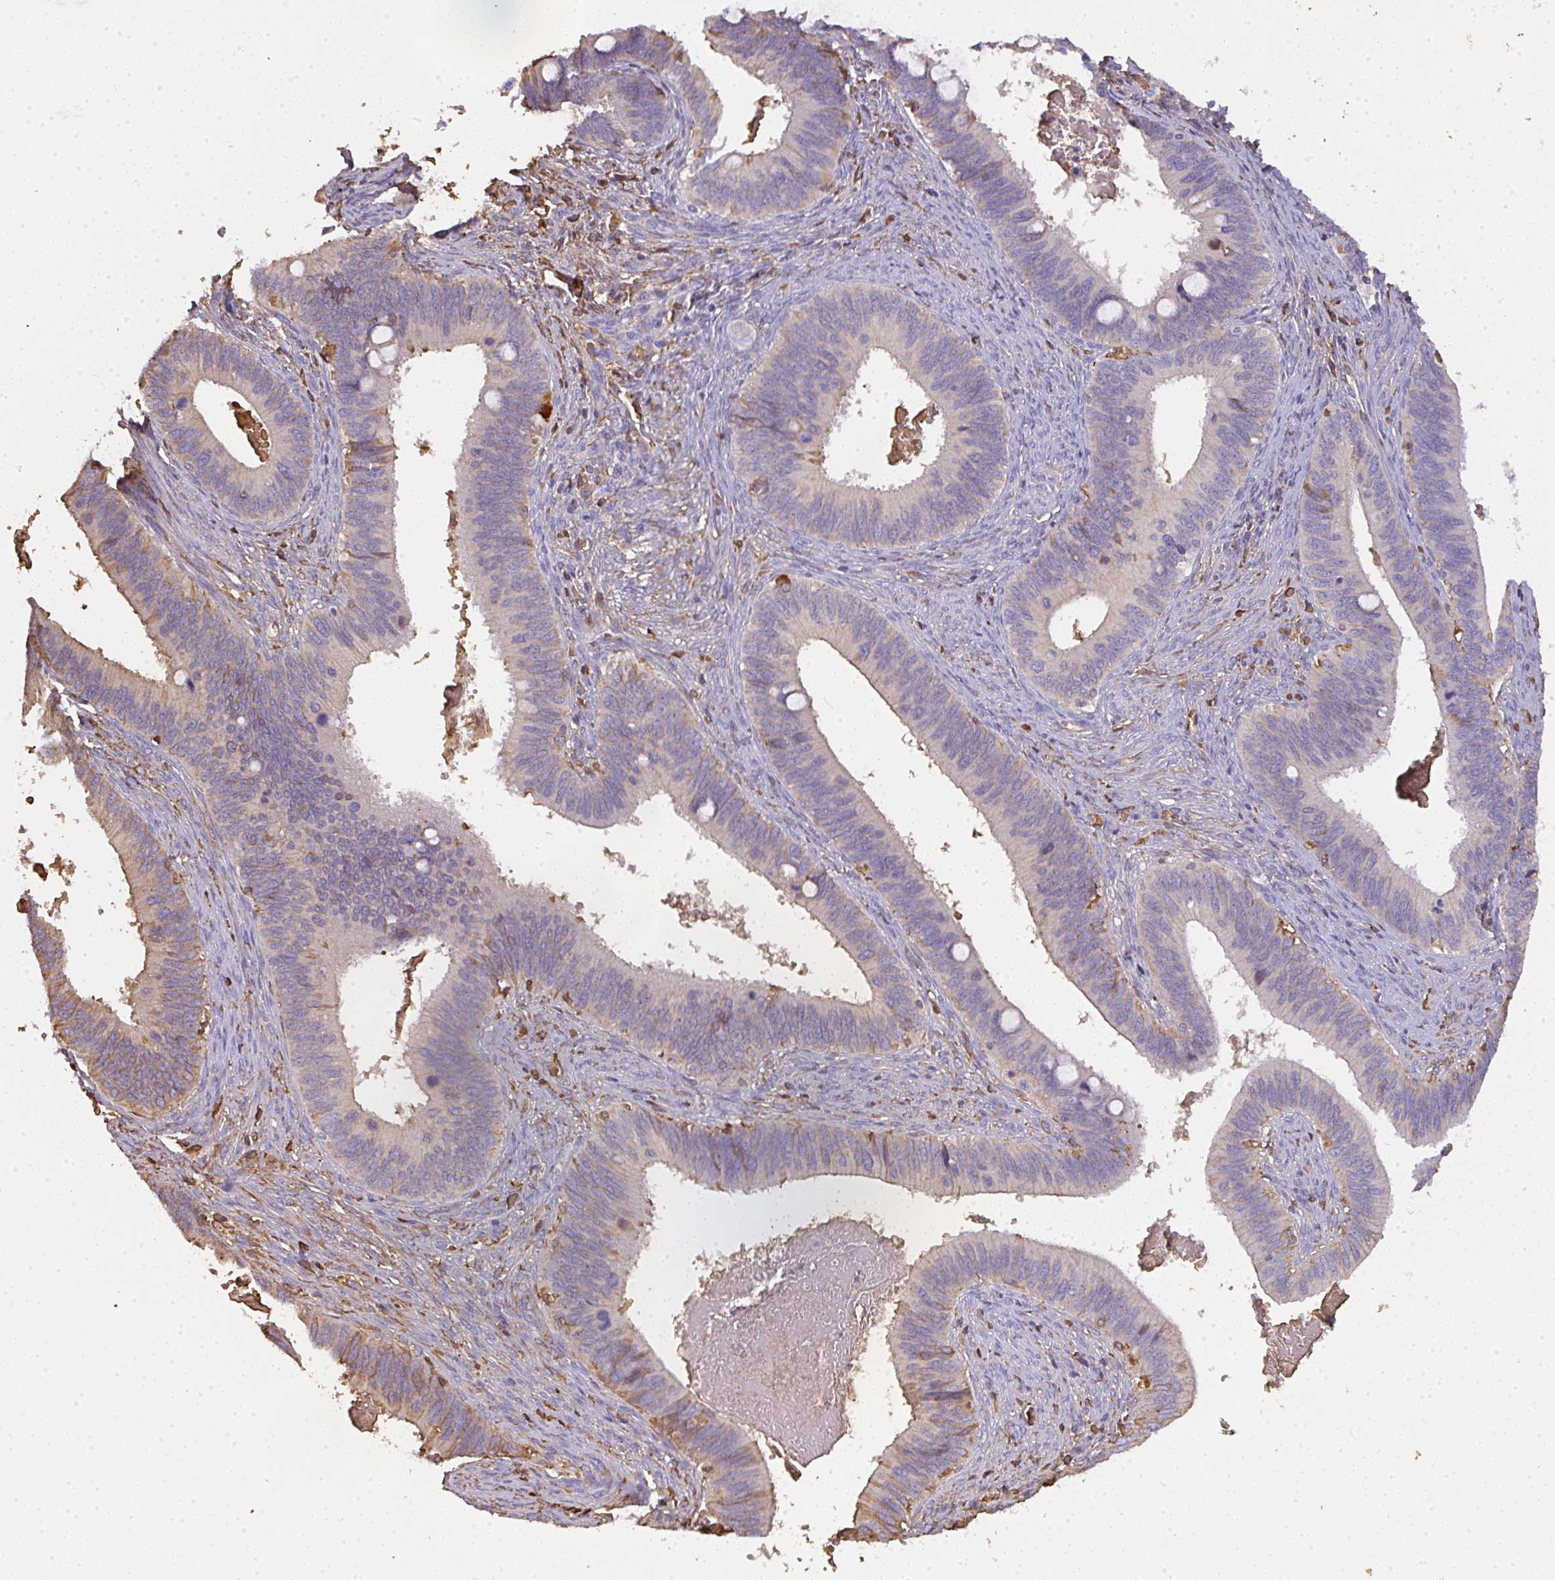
{"staining": {"intensity": "weak", "quantity": "<25%", "location": "cytoplasmic/membranous"}, "tissue": "cervical cancer", "cell_type": "Tumor cells", "image_type": "cancer", "snomed": [{"axis": "morphology", "description": "Adenocarcinoma, NOS"}, {"axis": "topography", "description": "Cervix"}], "caption": "Immunohistochemistry of cervical adenocarcinoma shows no staining in tumor cells.", "gene": "SMYD5", "patient": {"sex": "female", "age": 42}}